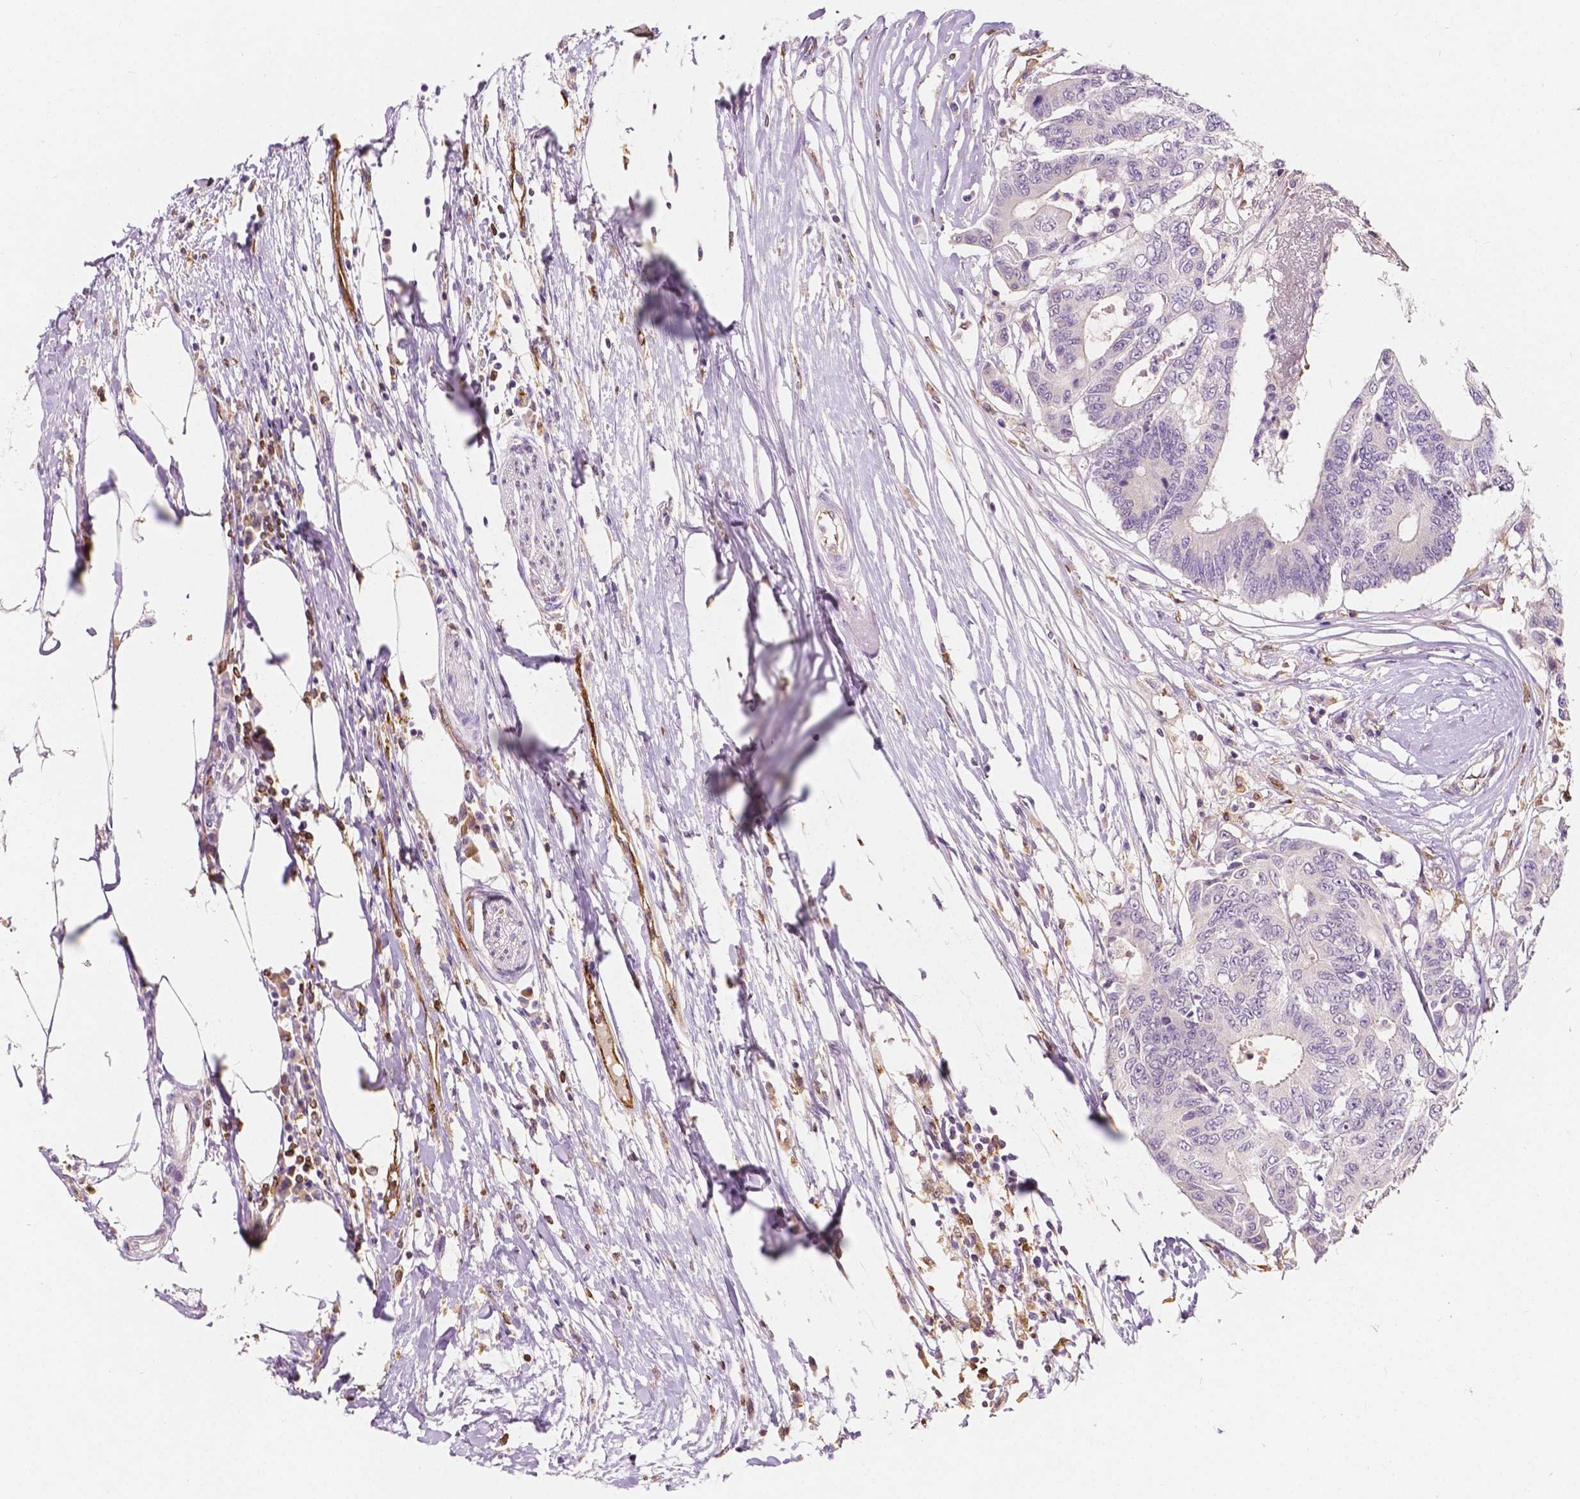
{"staining": {"intensity": "negative", "quantity": "none", "location": "none"}, "tissue": "colorectal cancer", "cell_type": "Tumor cells", "image_type": "cancer", "snomed": [{"axis": "morphology", "description": "Adenocarcinoma, NOS"}, {"axis": "topography", "description": "Colon"}], "caption": "Image shows no protein positivity in tumor cells of colorectal adenocarcinoma tissue. The staining is performed using DAB brown chromogen with nuclei counter-stained in using hematoxylin.", "gene": "SLC22A4", "patient": {"sex": "female", "age": 48}}